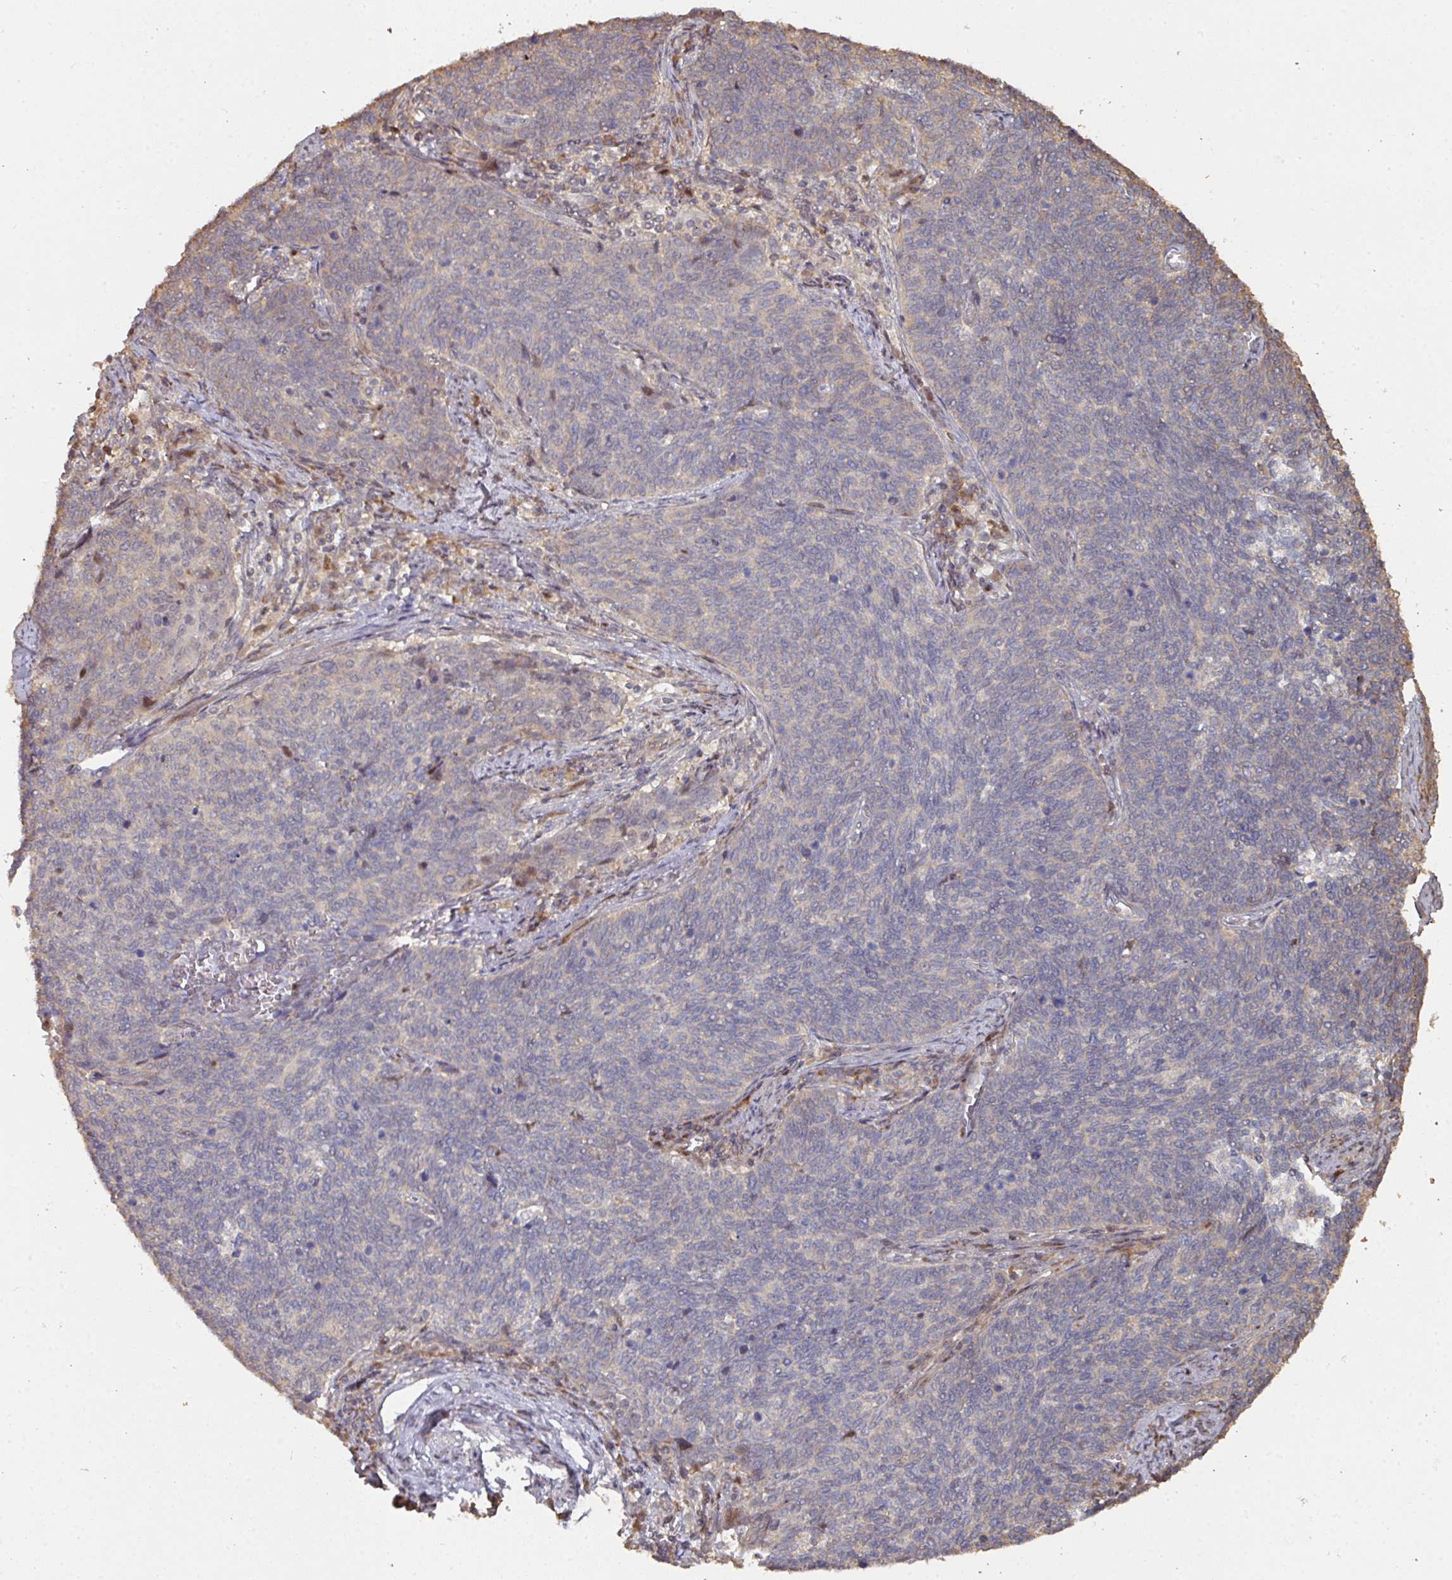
{"staining": {"intensity": "weak", "quantity": "<25%", "location": "cytoplasmic/membranous"}, "tissue": "cervical cancer", "cell_type": "Tumor cells", "image_type": "cancer", "snomed": [{"axis": "morphology", "description": "Squamous cell carcinoma, NOS"}, {"axis": "topography", "description": "Cervix"}], "caption": "This is an immunohistochemistry micrograph of cervical cancer. There is no positivity in tumor cells.", "gene": "CA7", "patient": {"sex": "female", "age": 39}}